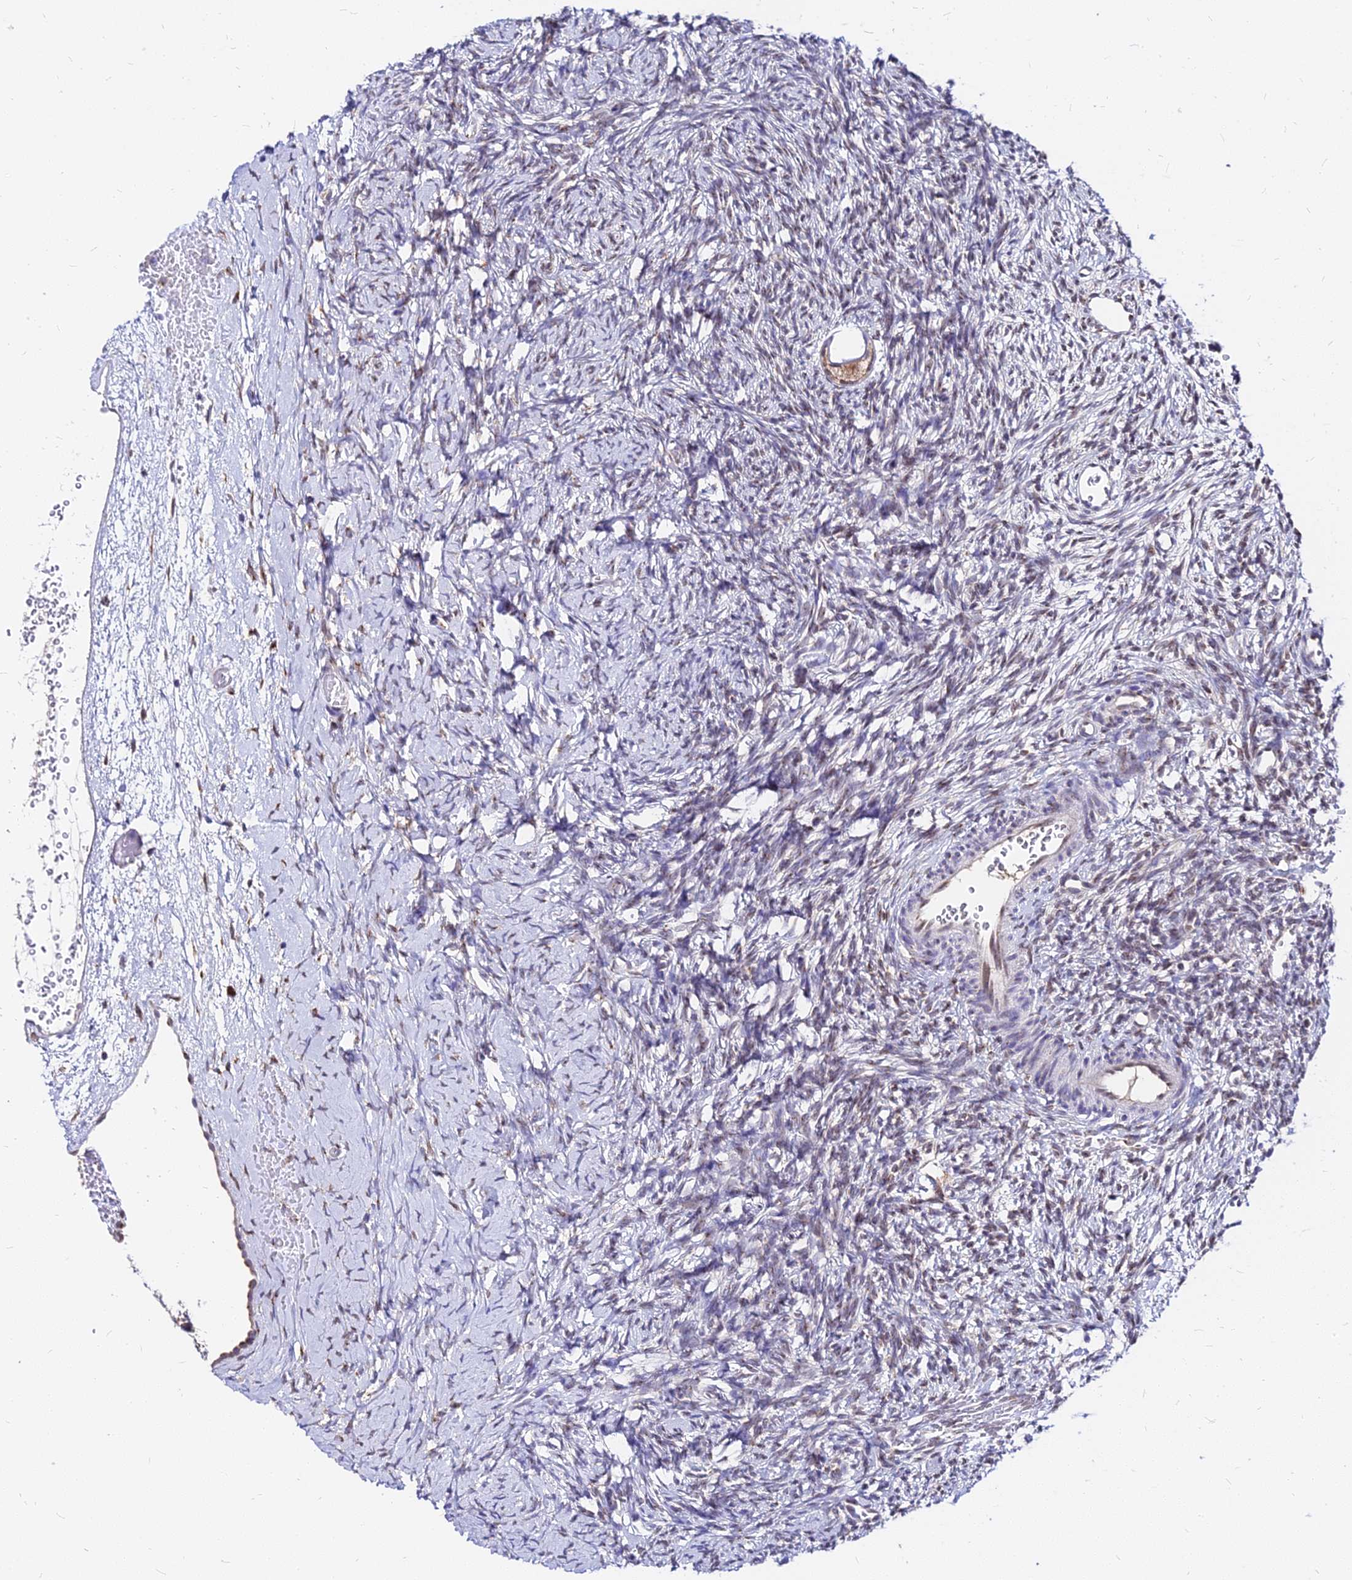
{"staining": {"intensity": "weak", "quantity": ">75%", "location": "cytoplasmic/membranous,nuclear"}, "tissue": "ovary", "cell_type": "Follicle cells", "image_type": "normal", "snomed": [{"axis": "morphology", "description": "Normal tissue, NOS"}, {"axis": "topography", "description": "Ovary"}], "caption": "Immunohistochemistry image of normal ovary stained for a protein (brown), which displays low levels of weak cytoplasmic/membranous,nuclear staining in about >75% of follicle cells.", "gene": "RNF121", "patient": {"sex": "female", "age": 39}}